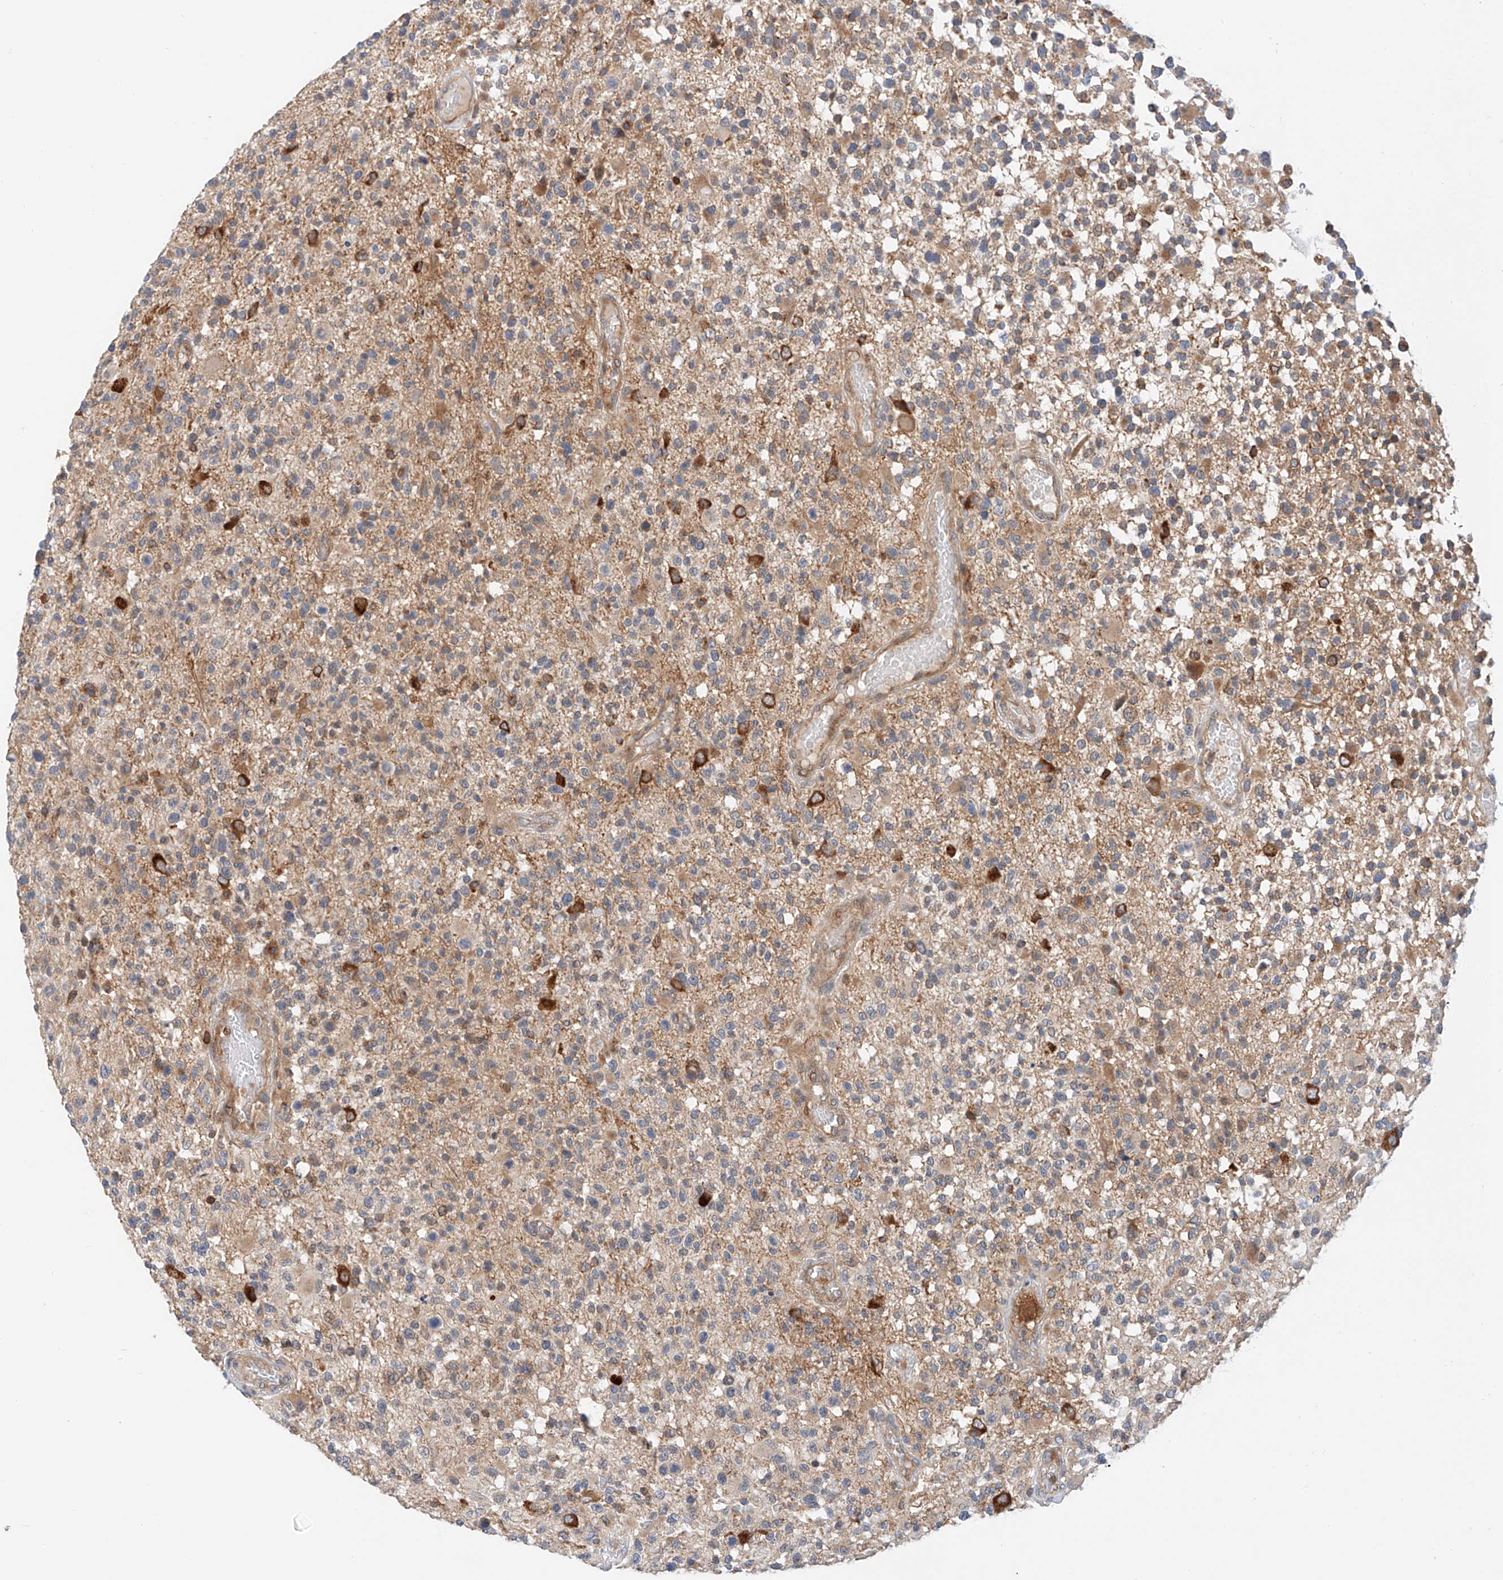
{"staining": {"intensity": "weak", "quantity": "25%-75%", "location": "cytoplasmic/membranous"}, "tissue": "glioma", "cell_type": "Tumor cells", "image_type": "cancer", "snomed": [{"axis": "morphology", "description": "Glioma, malignant, High grade"}, {"axis": "morphology", "description": "Glioblastoma, NOS"}, {"axis": "topography", "description": "Brain"}], "caption": "Protein expression analysis of human glioma reveals weak cytoplasmic/membranous expression in approximately 25%-75% of tumor cells.", "gene": "MFN2", "patient": {"sex": "male", "age": 60}}